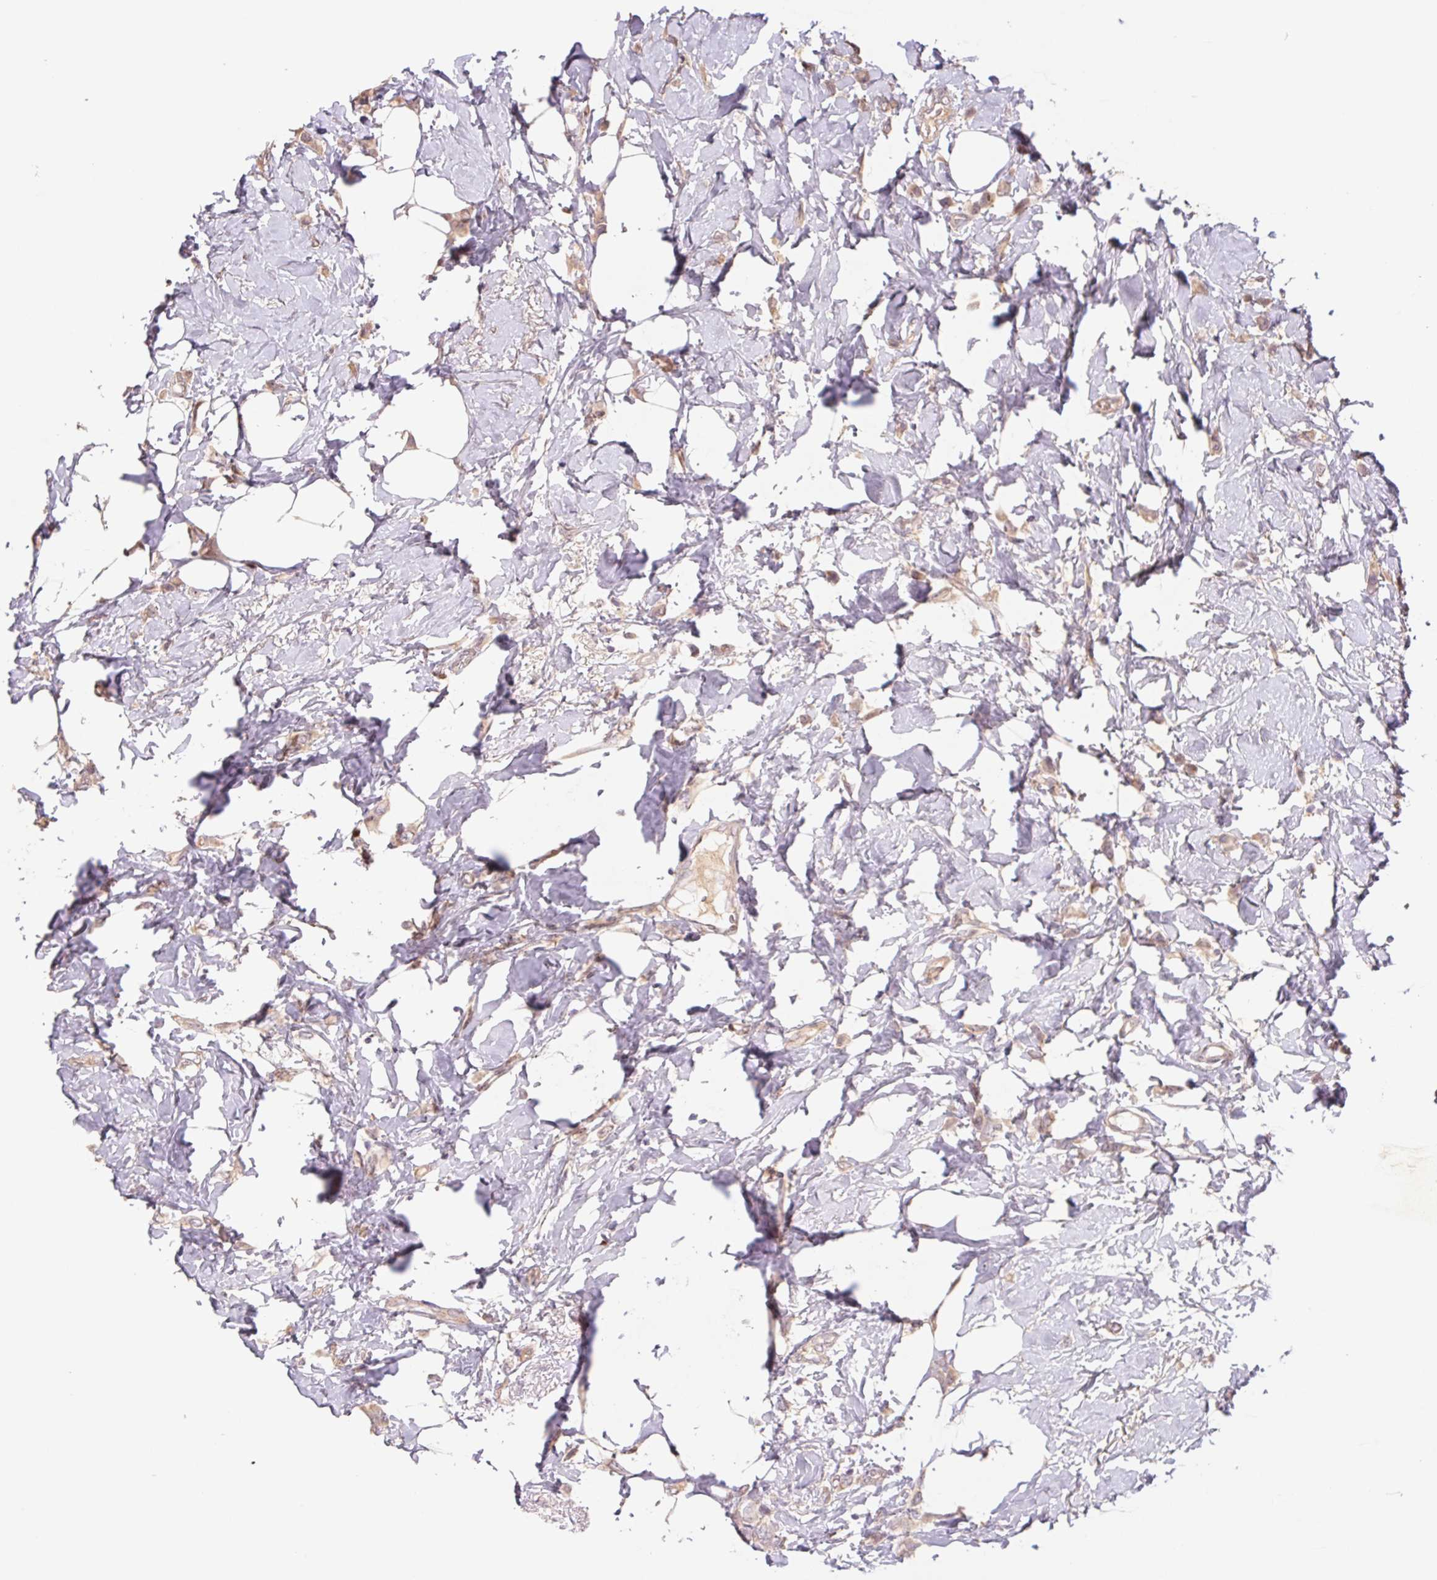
{"staining": {"intensity": "negative", "quantity": "none", "location": "none"}, "tissue": "breast cancer", "cell_type": "Tumor cells", "image_type": "cancer", "snomed": [{"axis": "morphology", "description": "Lobular carcinoma"}, {"axis": "topography", "description": "Breast"}], "caption": "Immunohistochemistry (IHC) of human lobular carcinoma (breast) demonstrates no expression in tumor cells. (Stains: DAB (3,3'-diaminobenzidine) immunohistochemistry (IHC) with hematoxylin counter stain, Microscopy: brightfield microscopy at high magnification).", "gene": "GRM2", "patient": {"sex": "female", "age": 66}}